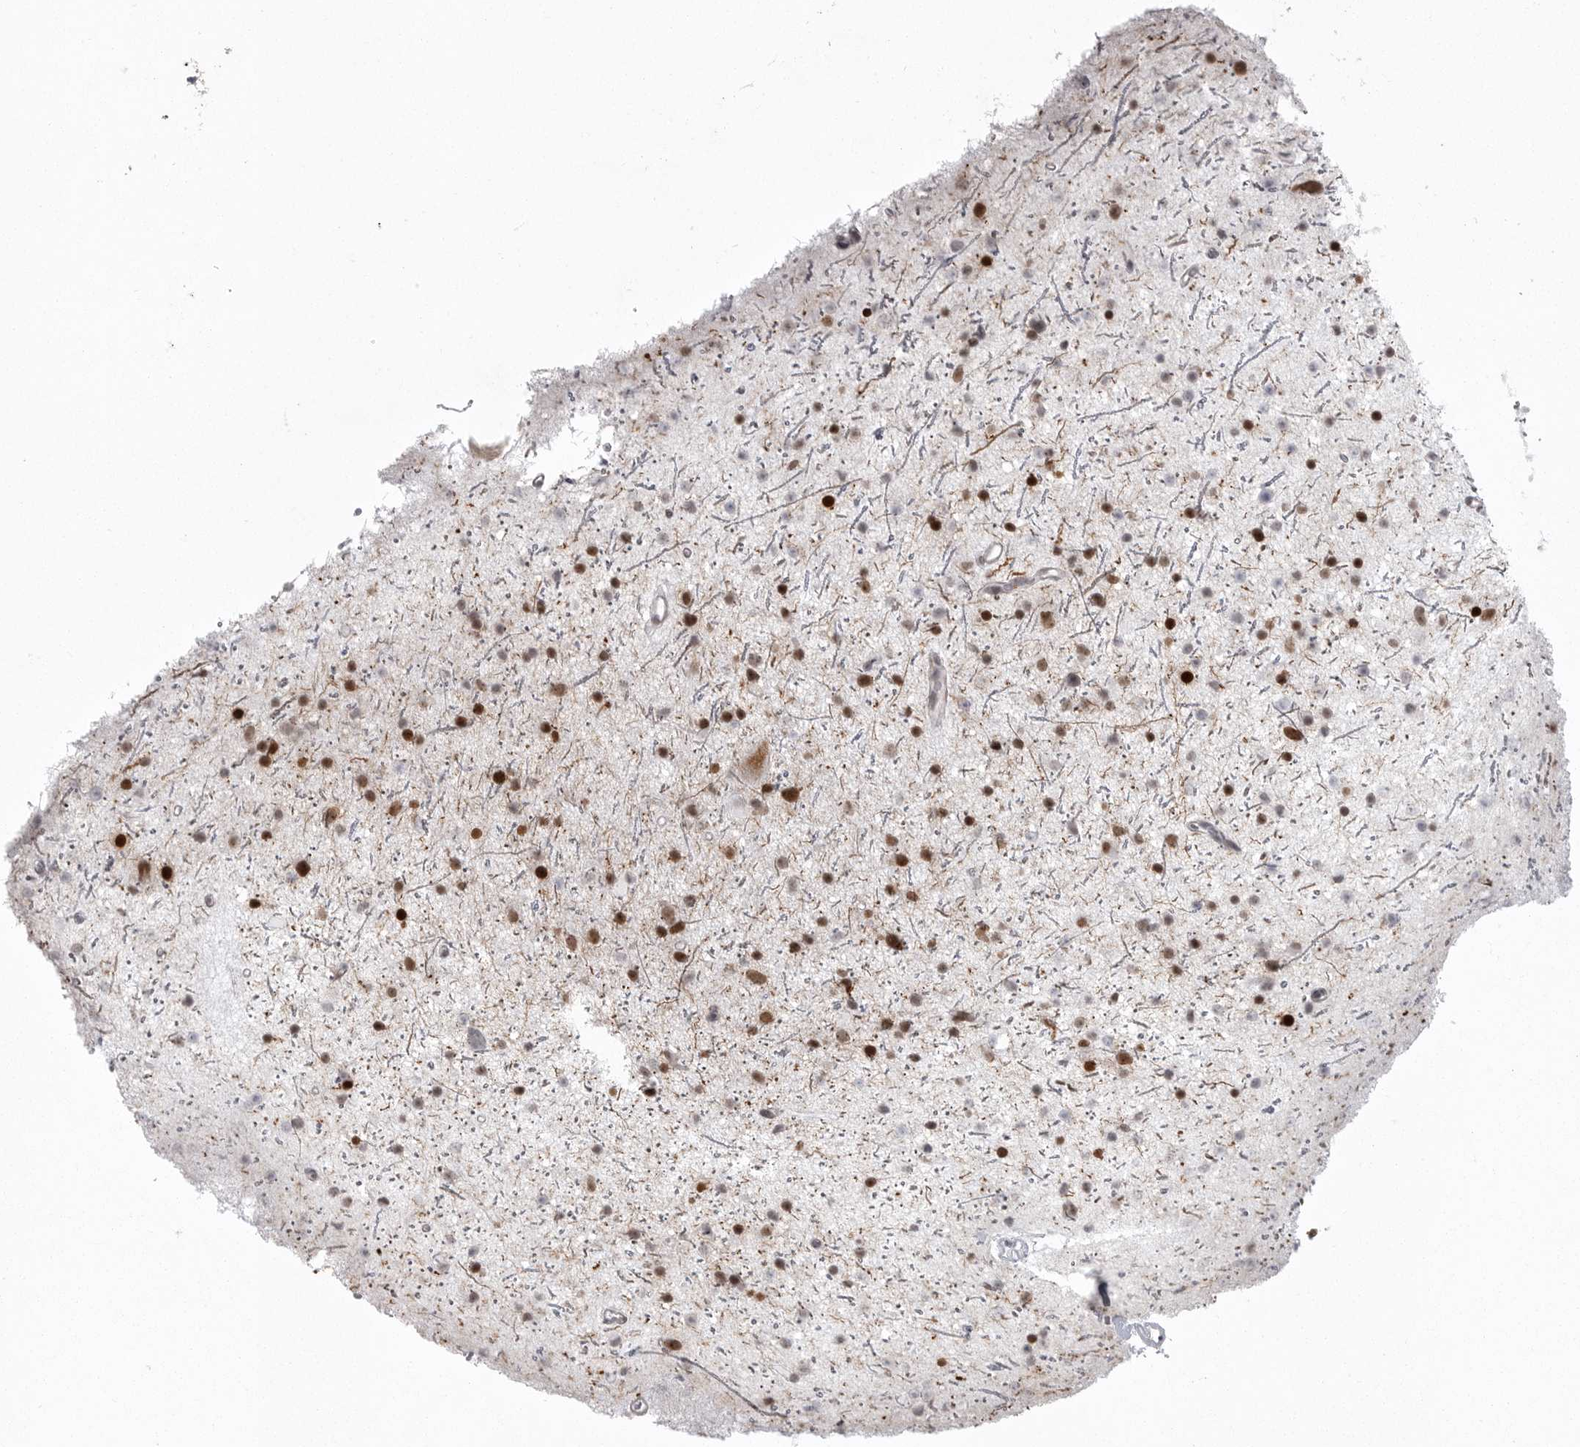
{"staining": {"intensity": "strong", "quantity": "25%-75%", "location": "nuclear"}, "tissue": "glioma", "cell_type": "Tumor cells", "image_type": "cancer", "snomed": [{"axis": "morphology", "description": "Glioma, malignant, Low grade"}, {"axis": "topography", "description": "Cerebral cortex"}], "caption": "Malignant glioma (low-grade) stained with DAB (3,3'-diaminobenzidine) IHC reveals high levels of strong nuclear positivity in approximately 25%-75% of tumor cells.", "gene": "HMGN3", "patient": {"sex": "female", "age": 39}}